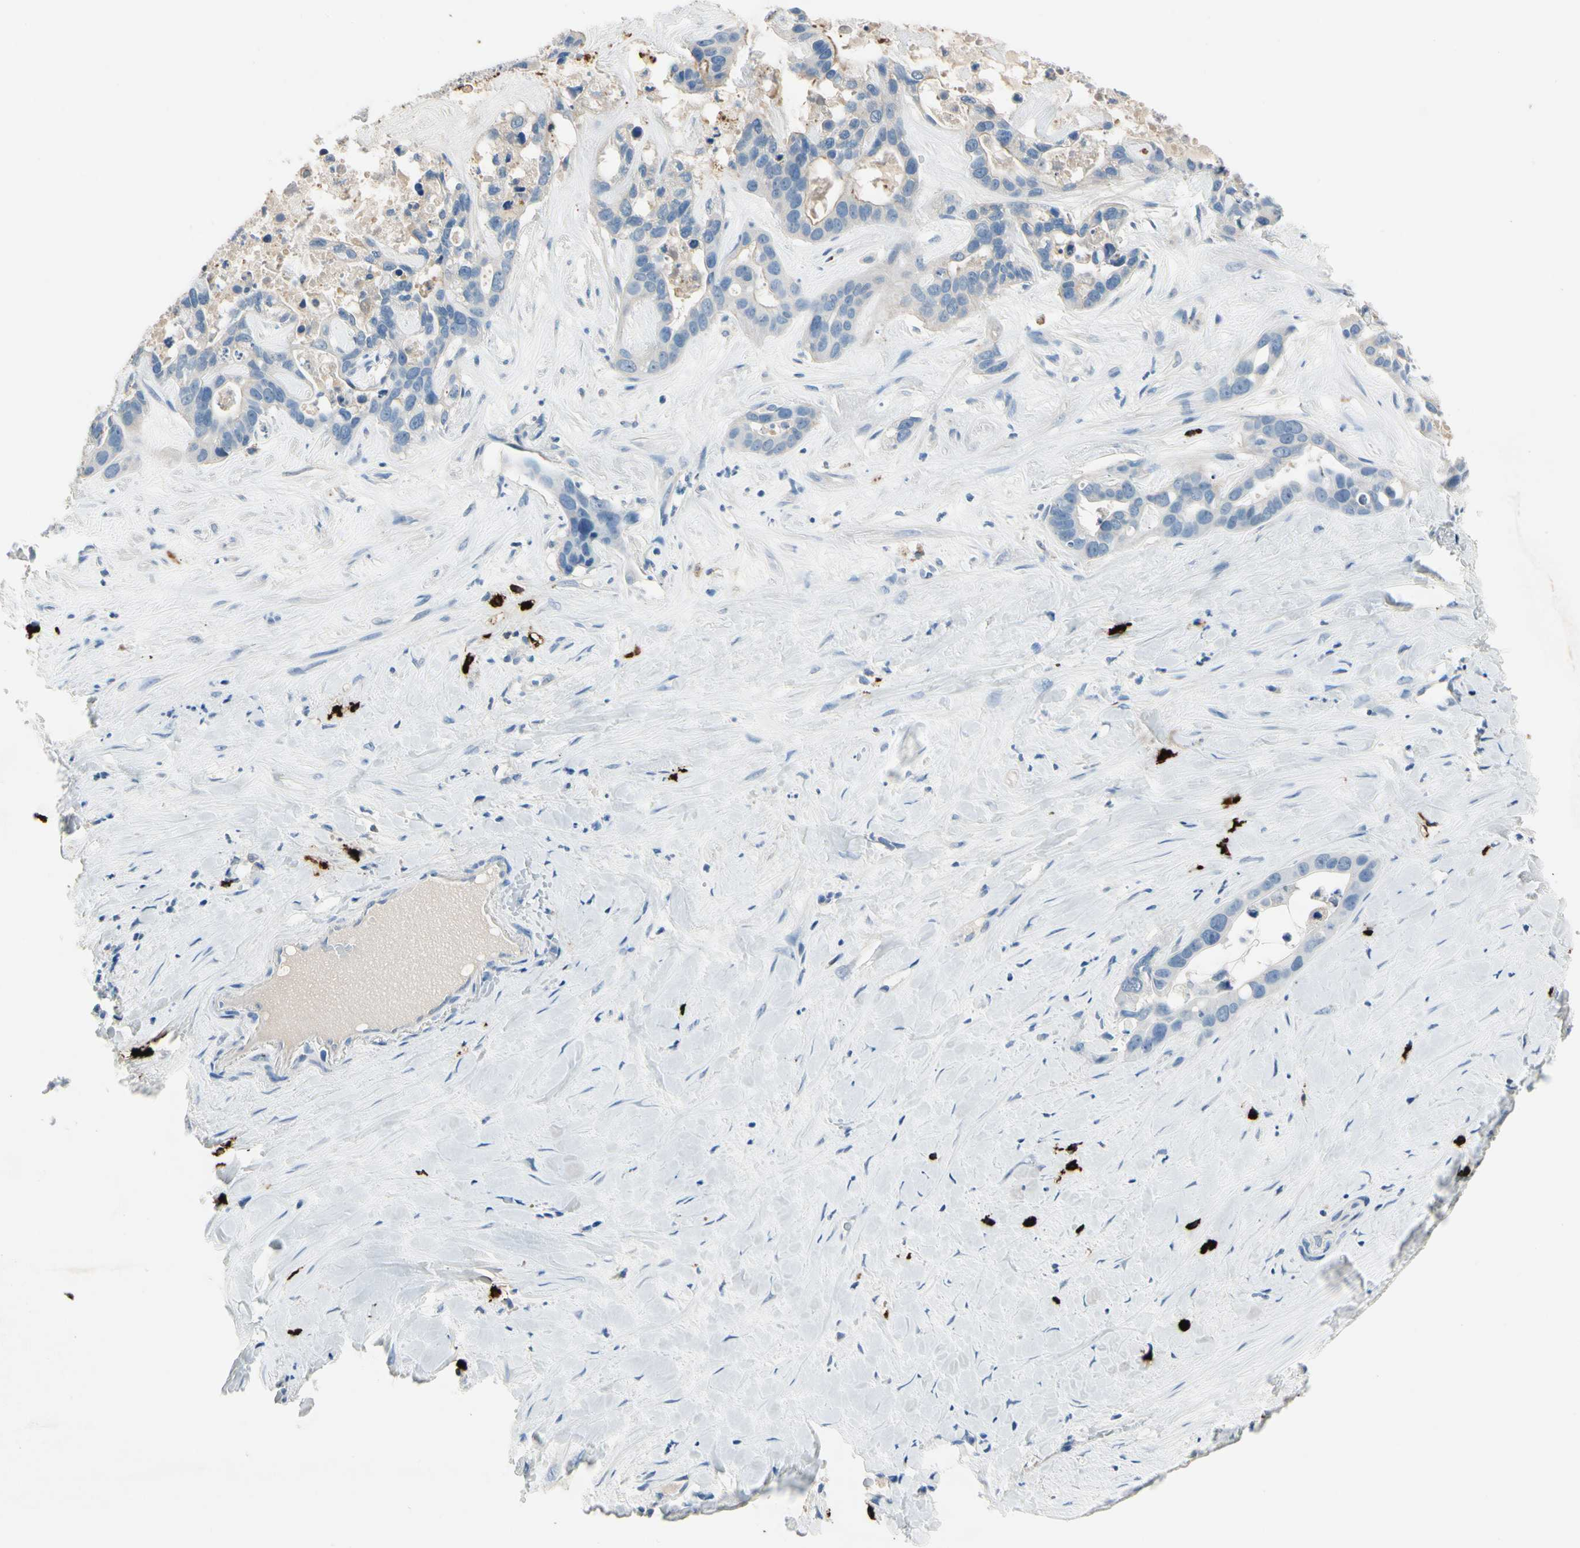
{"staining": {"intensity": "negative", "quantity": "none", "location": "none"}, "tissue": "liver cancer", "cell_type": "Tumor cells", "image_type": "cancer", "snomed": [{"axis": "morphology", "description": "Cholangiocarcinoma"}, {"axis": "topography", "description": "Liver"}], "caption": "Immunohistochemistry image of liver cancer stained for a protein (brown), which reveals no staining in tumor cells.", "gene": "CPA3", "patient": {"sex": "female", "age": 65}}